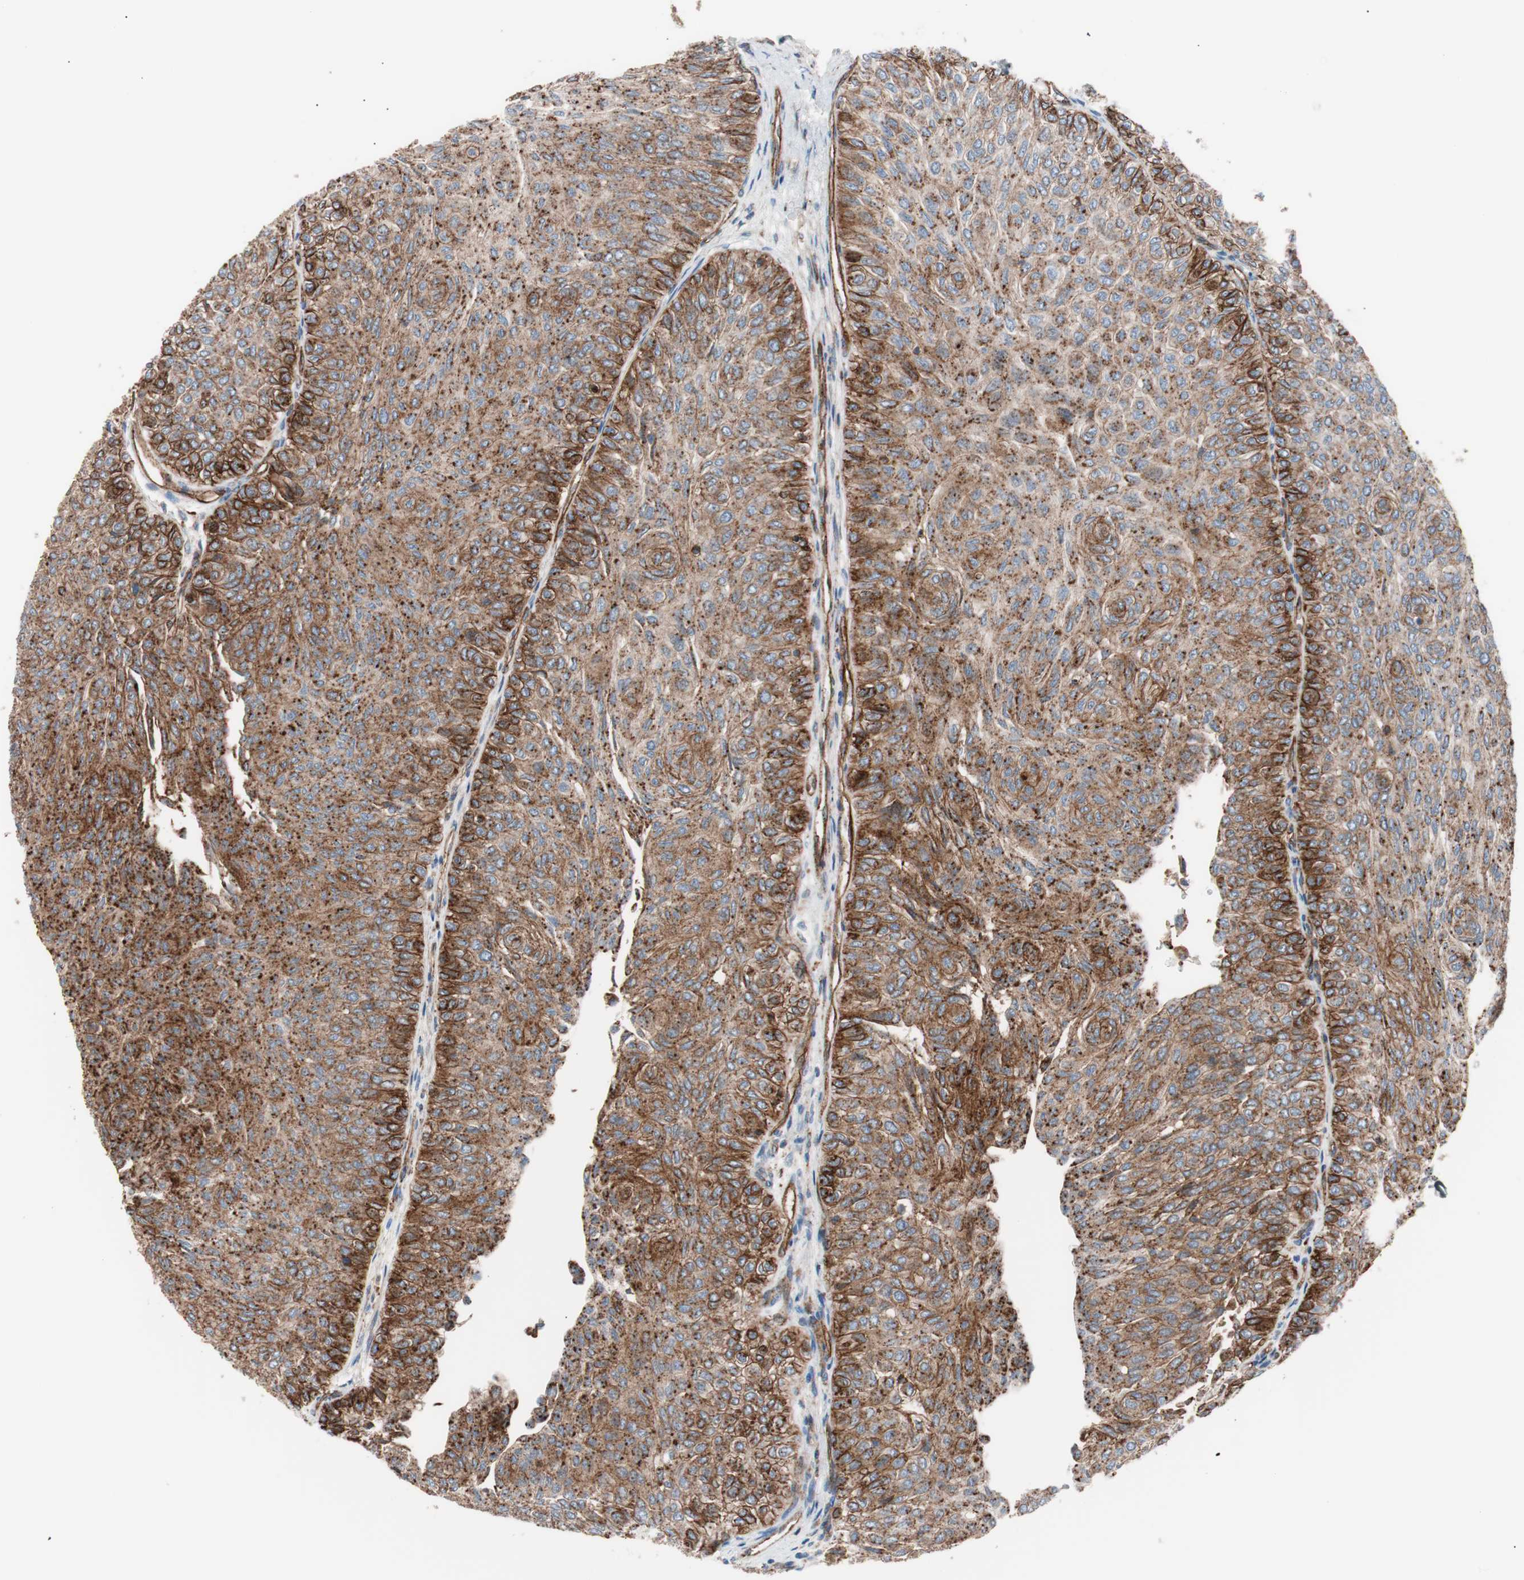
{"staining": {"intensity": "strong", "quantity": ">75%", "location": "cytoplasmic/membranous"}, "tissue": "urothelial cancer", "cell_type": "Tumor cells", "image_type": "cancer", "snomed": [{"axis": "morphology", "description": "Urothelial carcinoma, Low grade"}, {"axis": "topography", "description": "Urinary bladder"}], "caption": "A high-resolution image shows immunohistochemistry (IHC) staining of urothelial cancer, which reveals strong cytoplasmic/membranous staining in about >75% of tumor cells.", "gene": "FLOT2", "patient": {"sex": "male", "age": 78}}